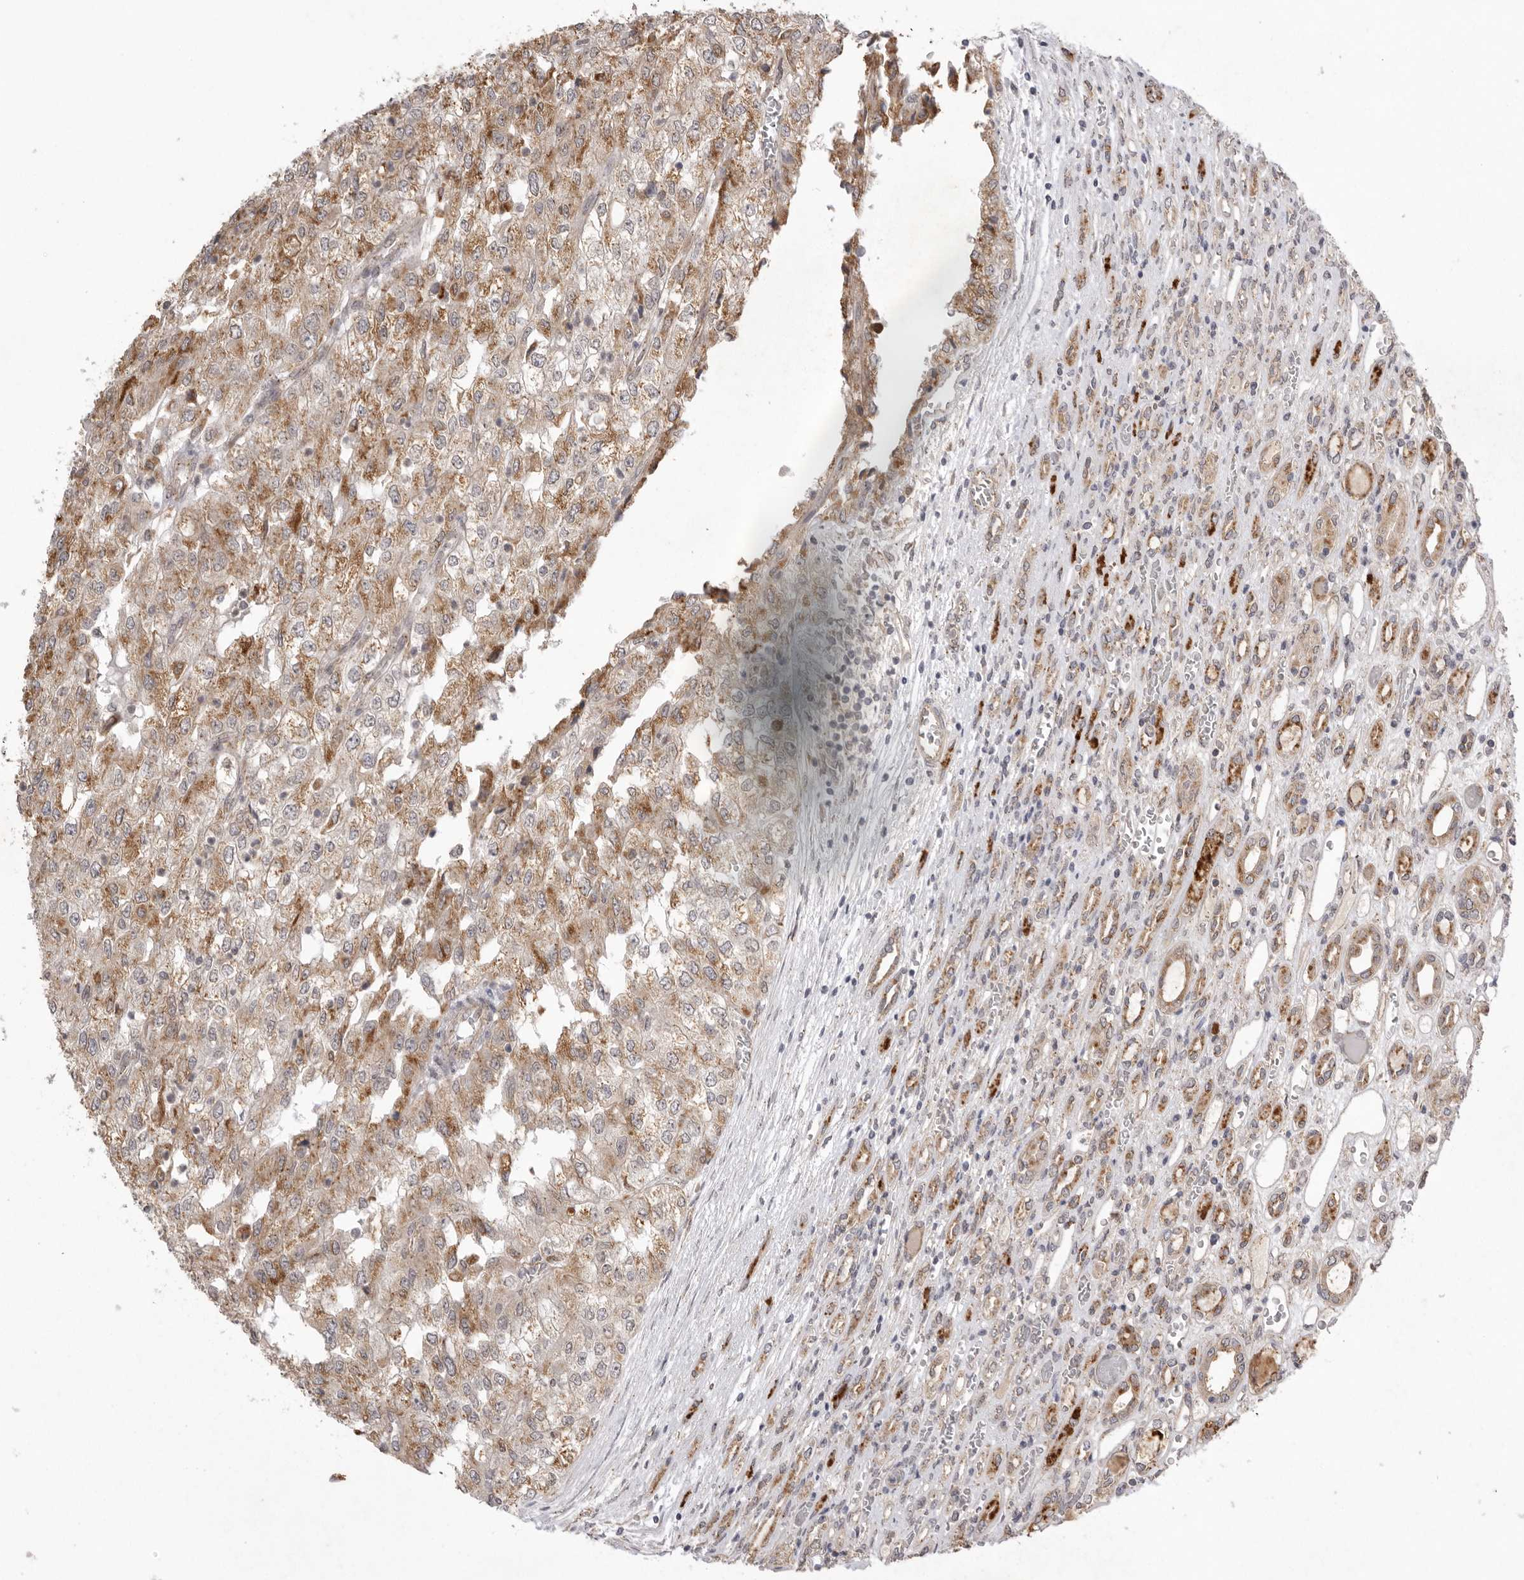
{"staining": {"intensity": "moderate", "quantity": ">75%", "location": "cytoplasmic/membranous"}, "tissue": "renal cancer", "cell_type": "Tumor cells", "image_type": "cancer", "snomed": [{"axis": "morphology", "description": "Adenocarcinoma, NOS"}, {"axis": "topography", "description": "Kidney"}], "caption": "An IHC image of neoplastic tissue is shown. Protein staining in brown highlights moderate cytoplasmic/membranous positivity in renal adenocarcinoma within tumor cells. (DAB (3,3'-diaminobenzidine) IHC with brightfield microscopy, high magnification).", "gene": "TLR3", "patient": {"sex": "female", "age": 54}}